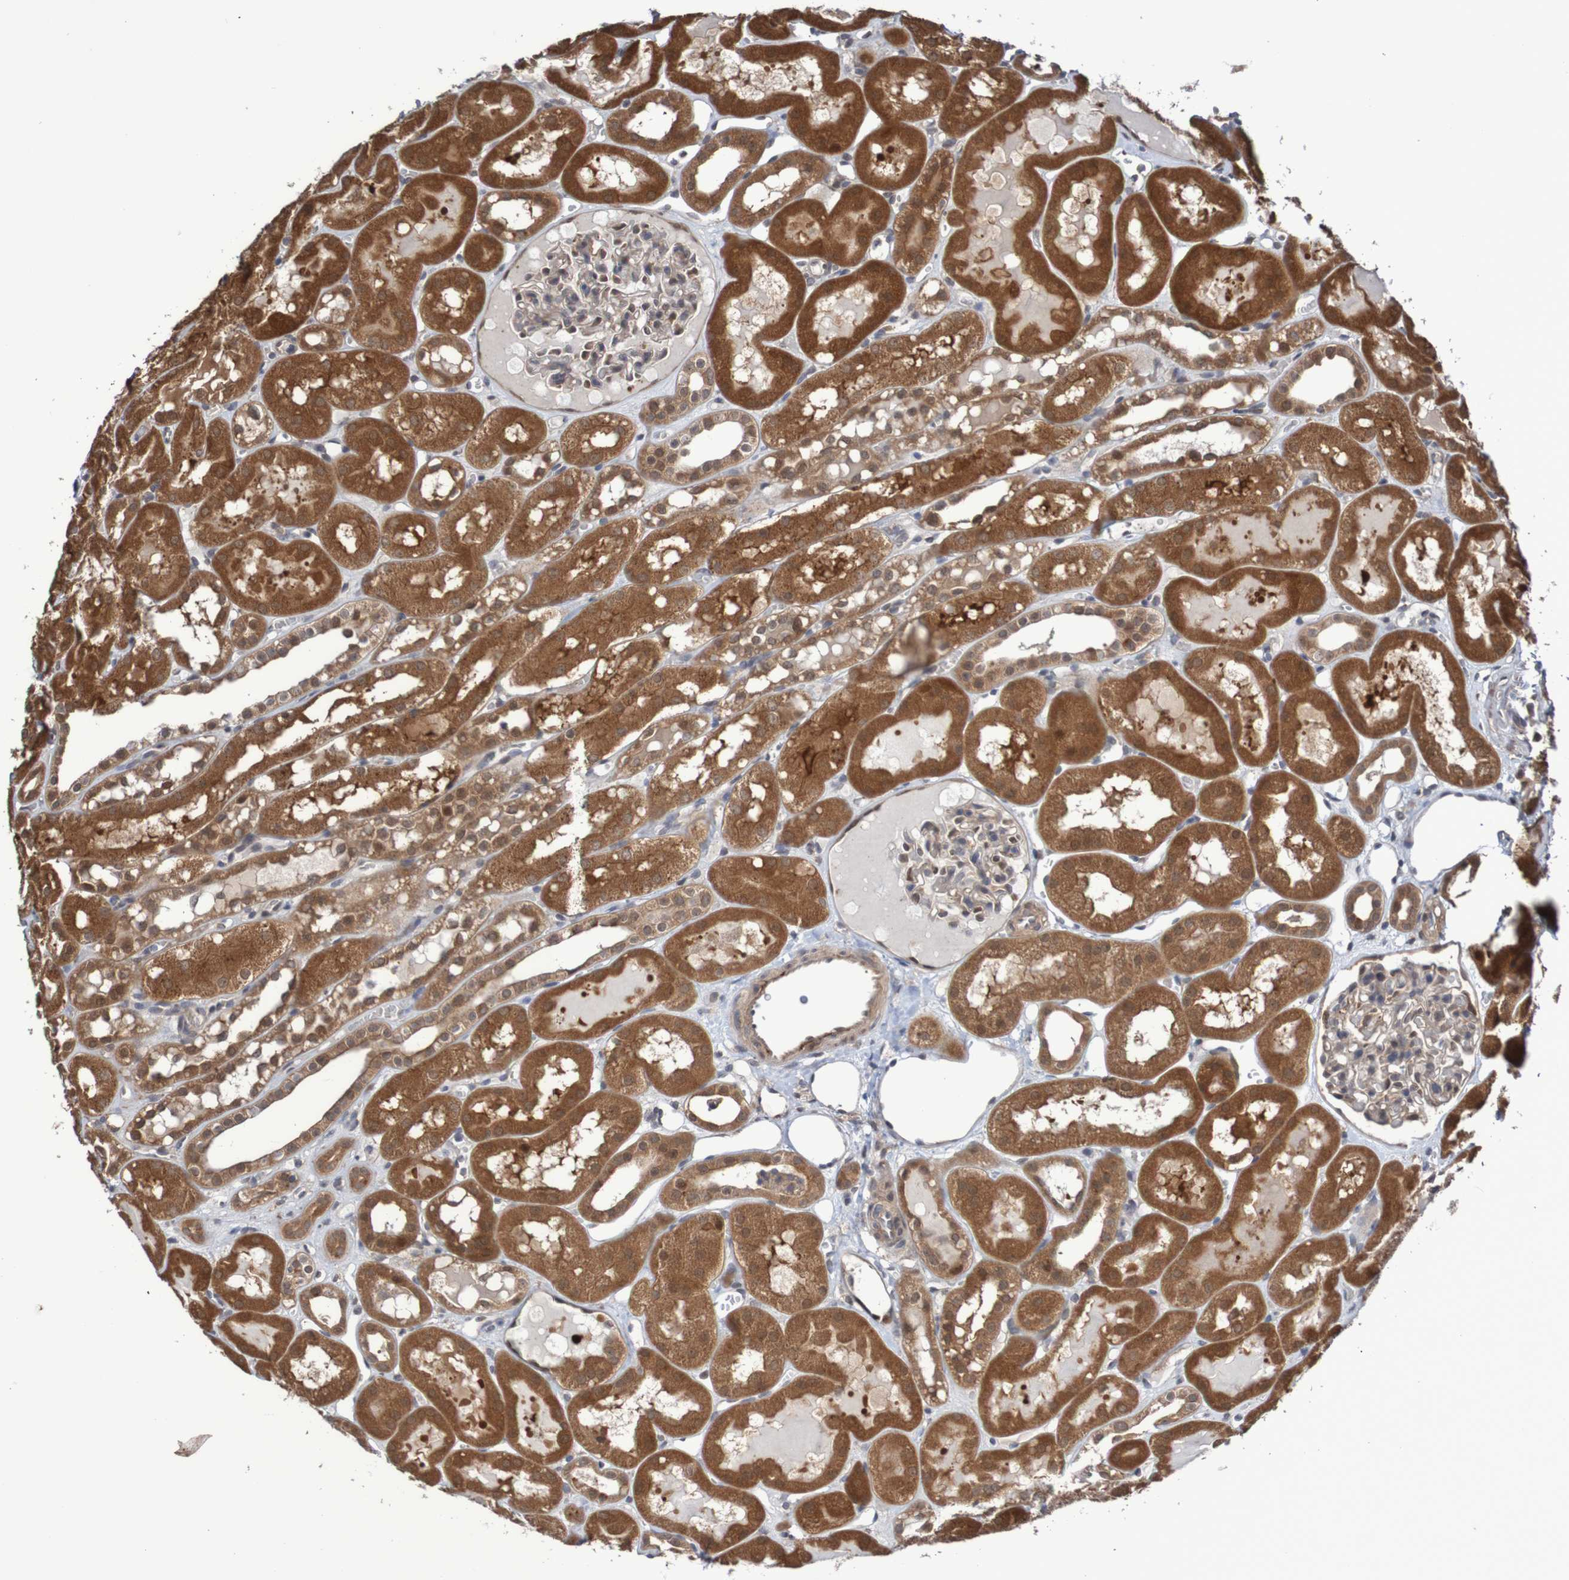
{"staining": {"intensity": "weak", "quantity": ">75%", "location": "cytoplasmic/membranous,nuclear"}, "tissue": "kidney", "cell_type": "Cells in glomeruli", "image_type": "normal", "snomed": [{"axis": "morphology", "description": "Normal tissue, NOS"}, {"axis": "topography", "description": "Kidney"}, {"axis": "topography", "description": "Urinary bladder"}], "caption": "Immunohistochemical staining of normal human kidney demonstrates weak cytoplasmic/membranous,nuclear protein staining in approximately >75% of cells in glomeruli.", "gene": "PHPT1", "patient": {"sex": "male", "age": 16}}